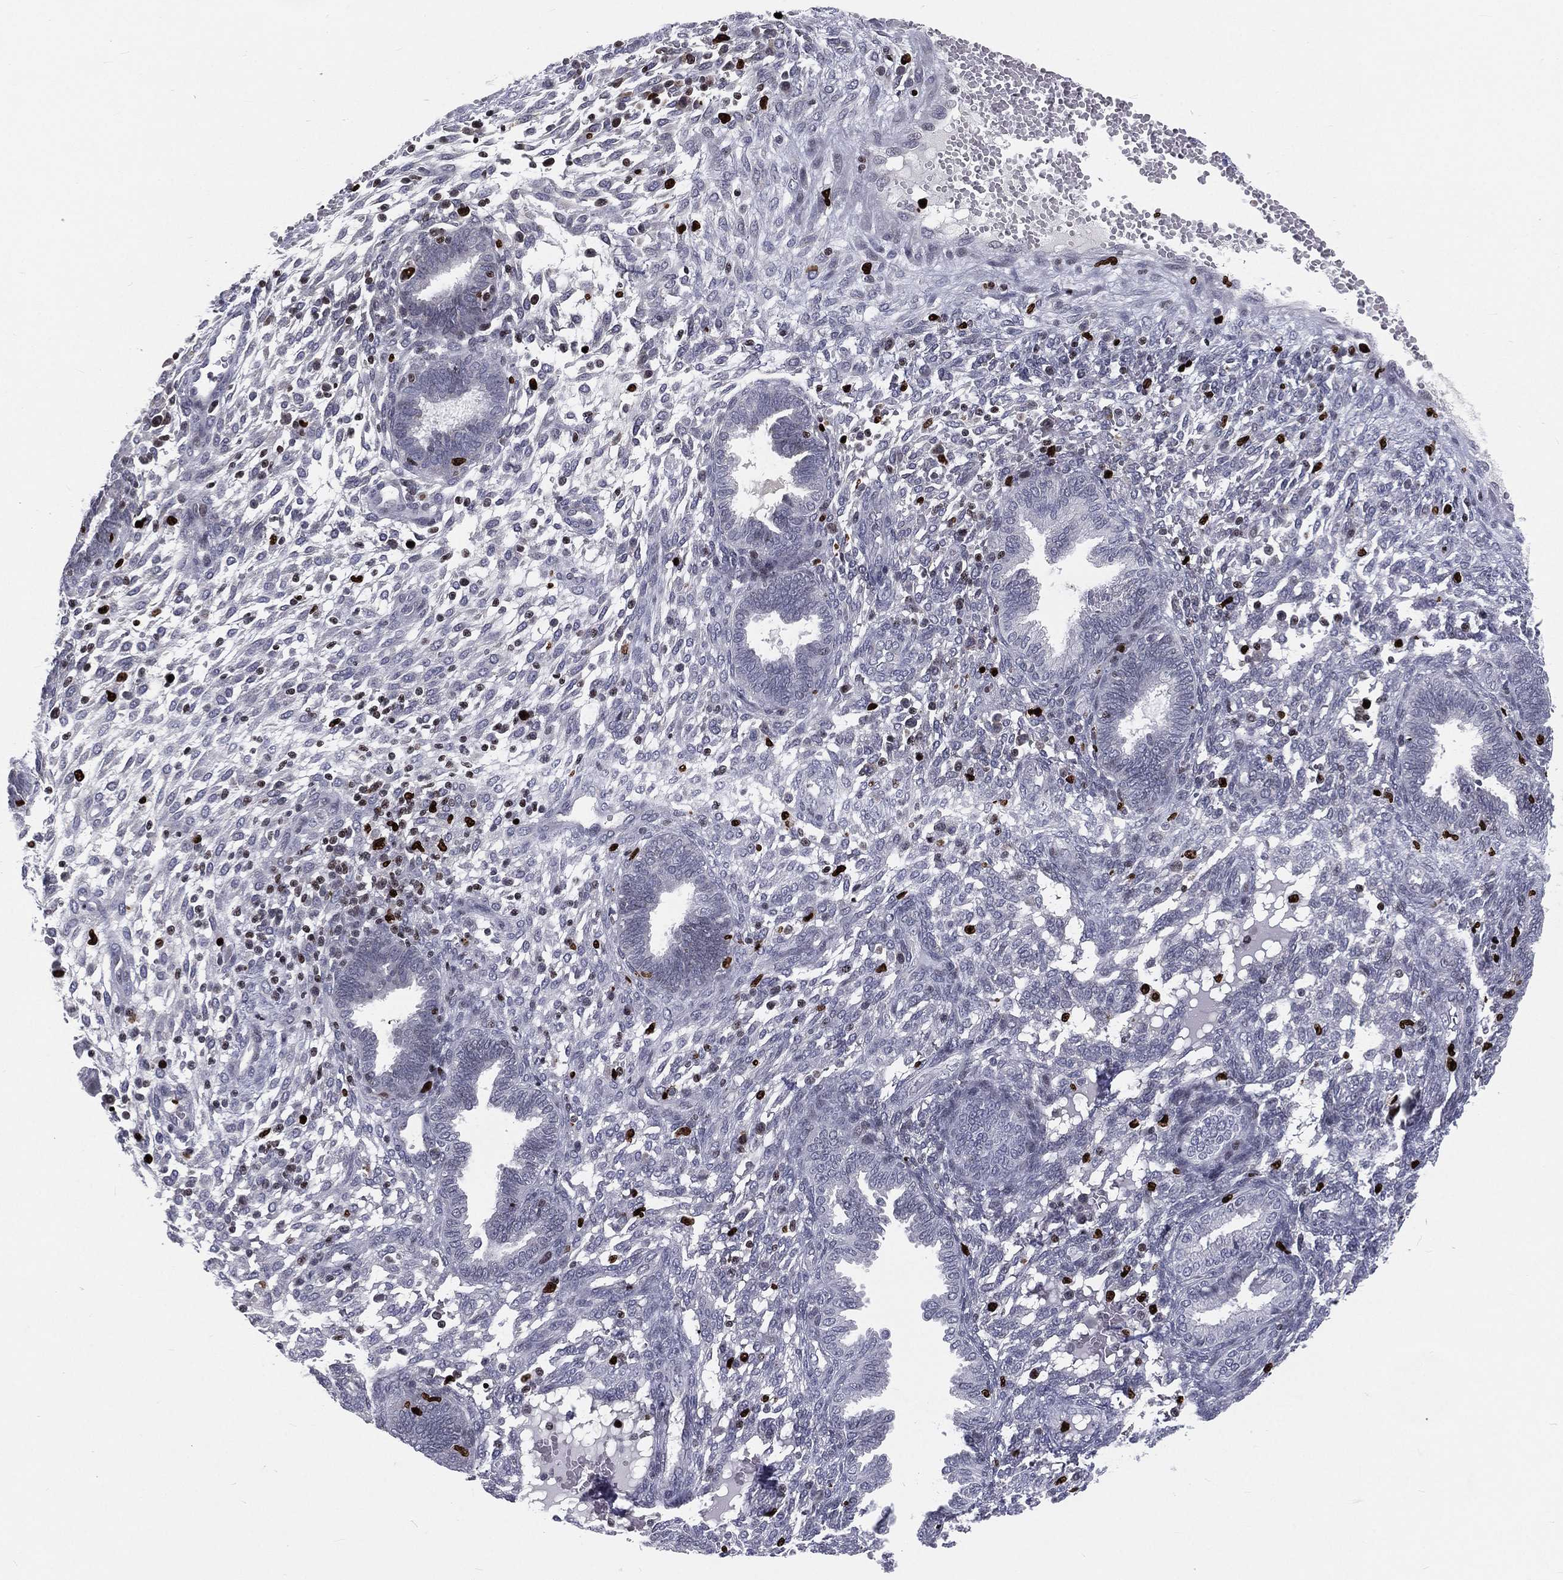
{"staining": {"intensity": "negative", "quantity": "none", "location": "none"}, "tissue": "endometrium", "cell_type": "Cells in endometrial stroma", "image_type": "normal", "snomed": [{"axis": "morphology", "description": "Normal tissue, NOS"}, {"axis": "topography", "description": "Endometrium"}], "caption": "This is an immunohistochemistry photomicrograph of unremarkable endometrium. There is no positivity in cells in endometrial stroma.", "gene": "MNDA", "patient": {"sex": "female", "age": 42}}